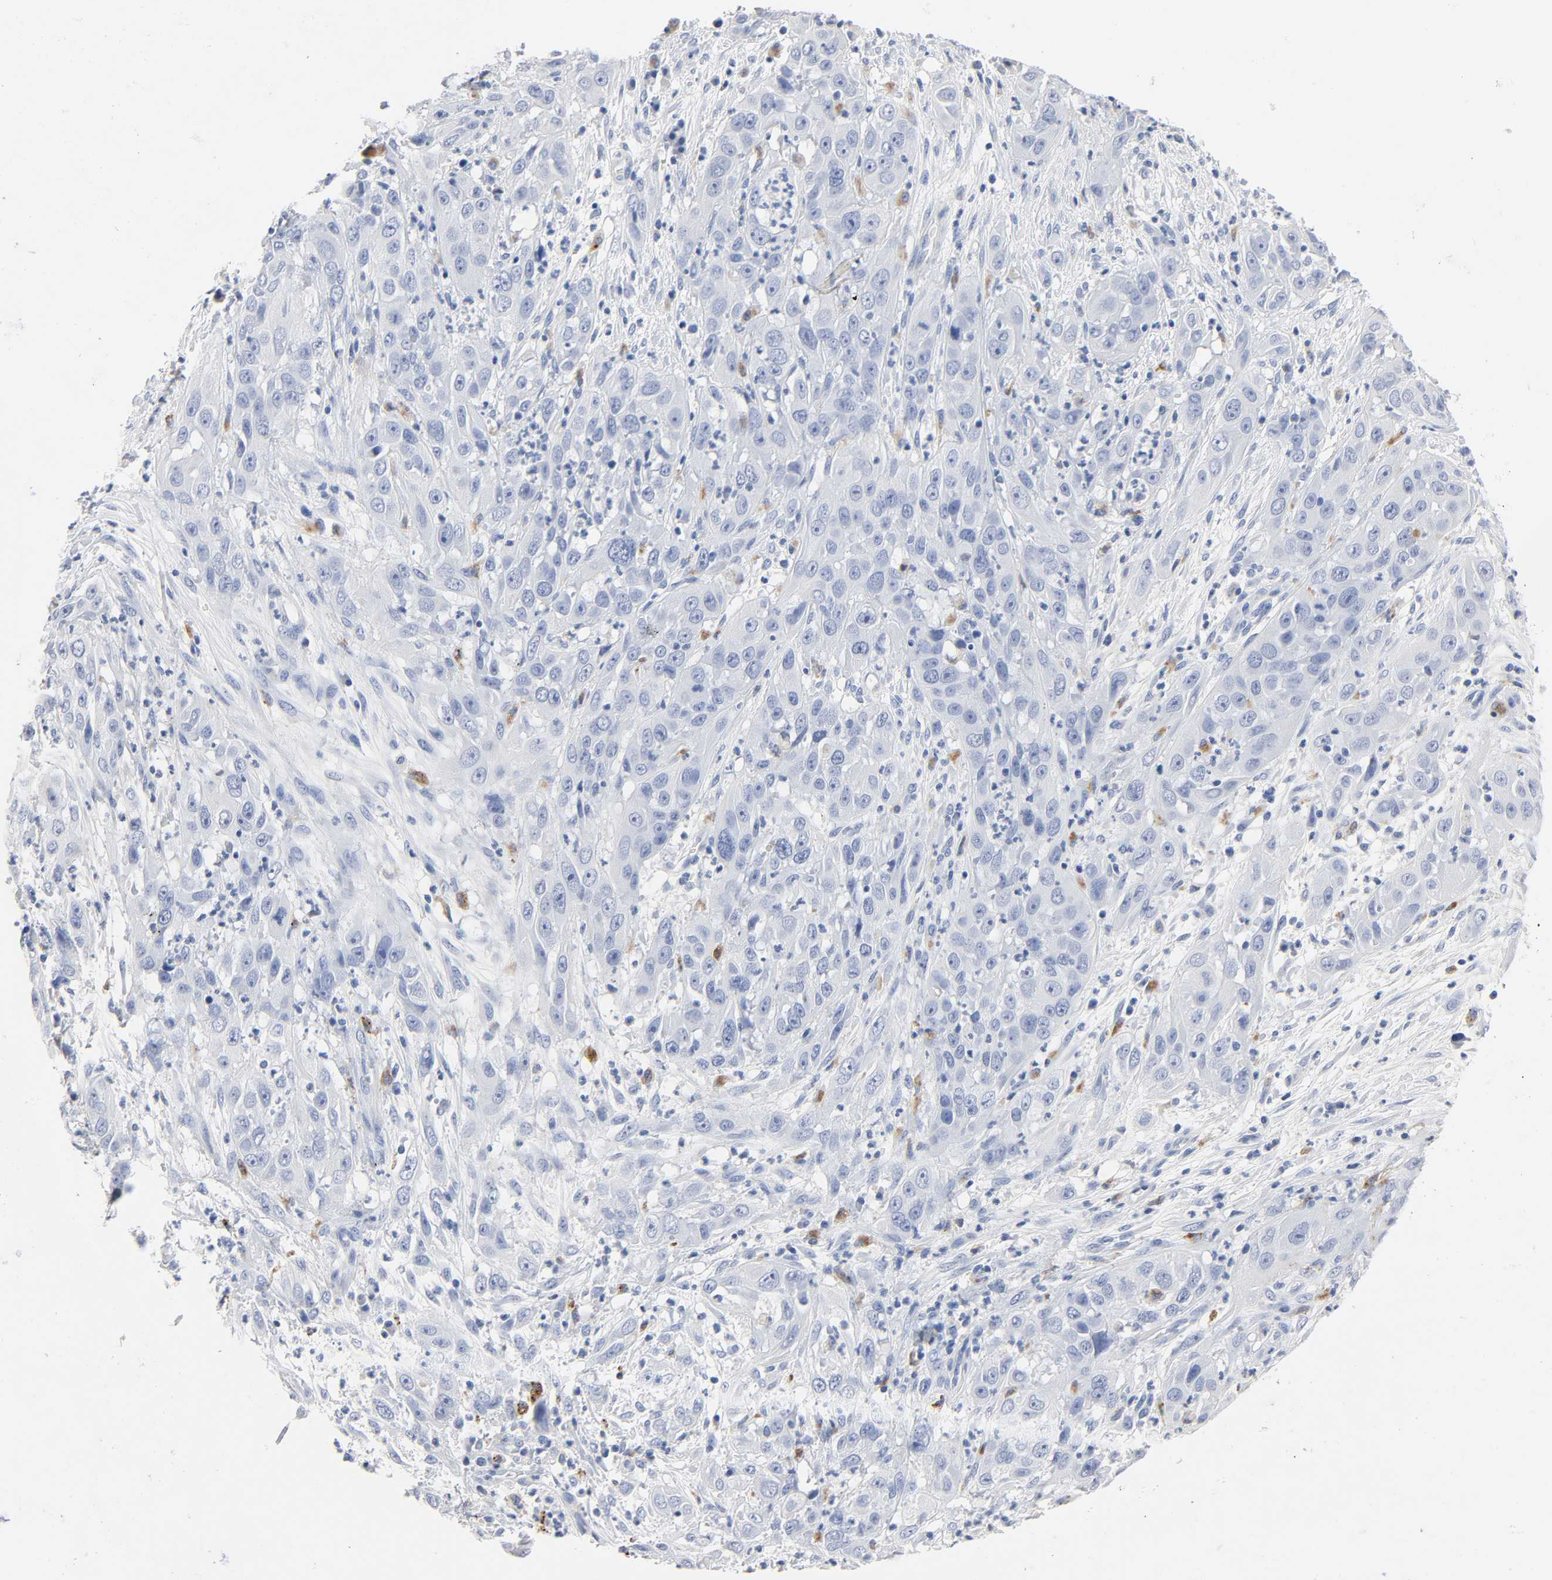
{"staining": {"intensity": "negative", "quantity": "none", "location": "none"}, "tissue": "cervical cancer", "cell_type": "Tumor cells", "image_type": "cancer", "snomed": [{"axis": "morphology", "description": "Squamous cell carcinoma, NOS"}, {"axis": "topography", "description": "Cervix"}], "caption": "Cervical cancer stained for a protein using immunohistochemistry (IHC) demonstrates no staining tumor cells.", "gene": "PLP1", "patient": {"sex": "female", "age": 32}}